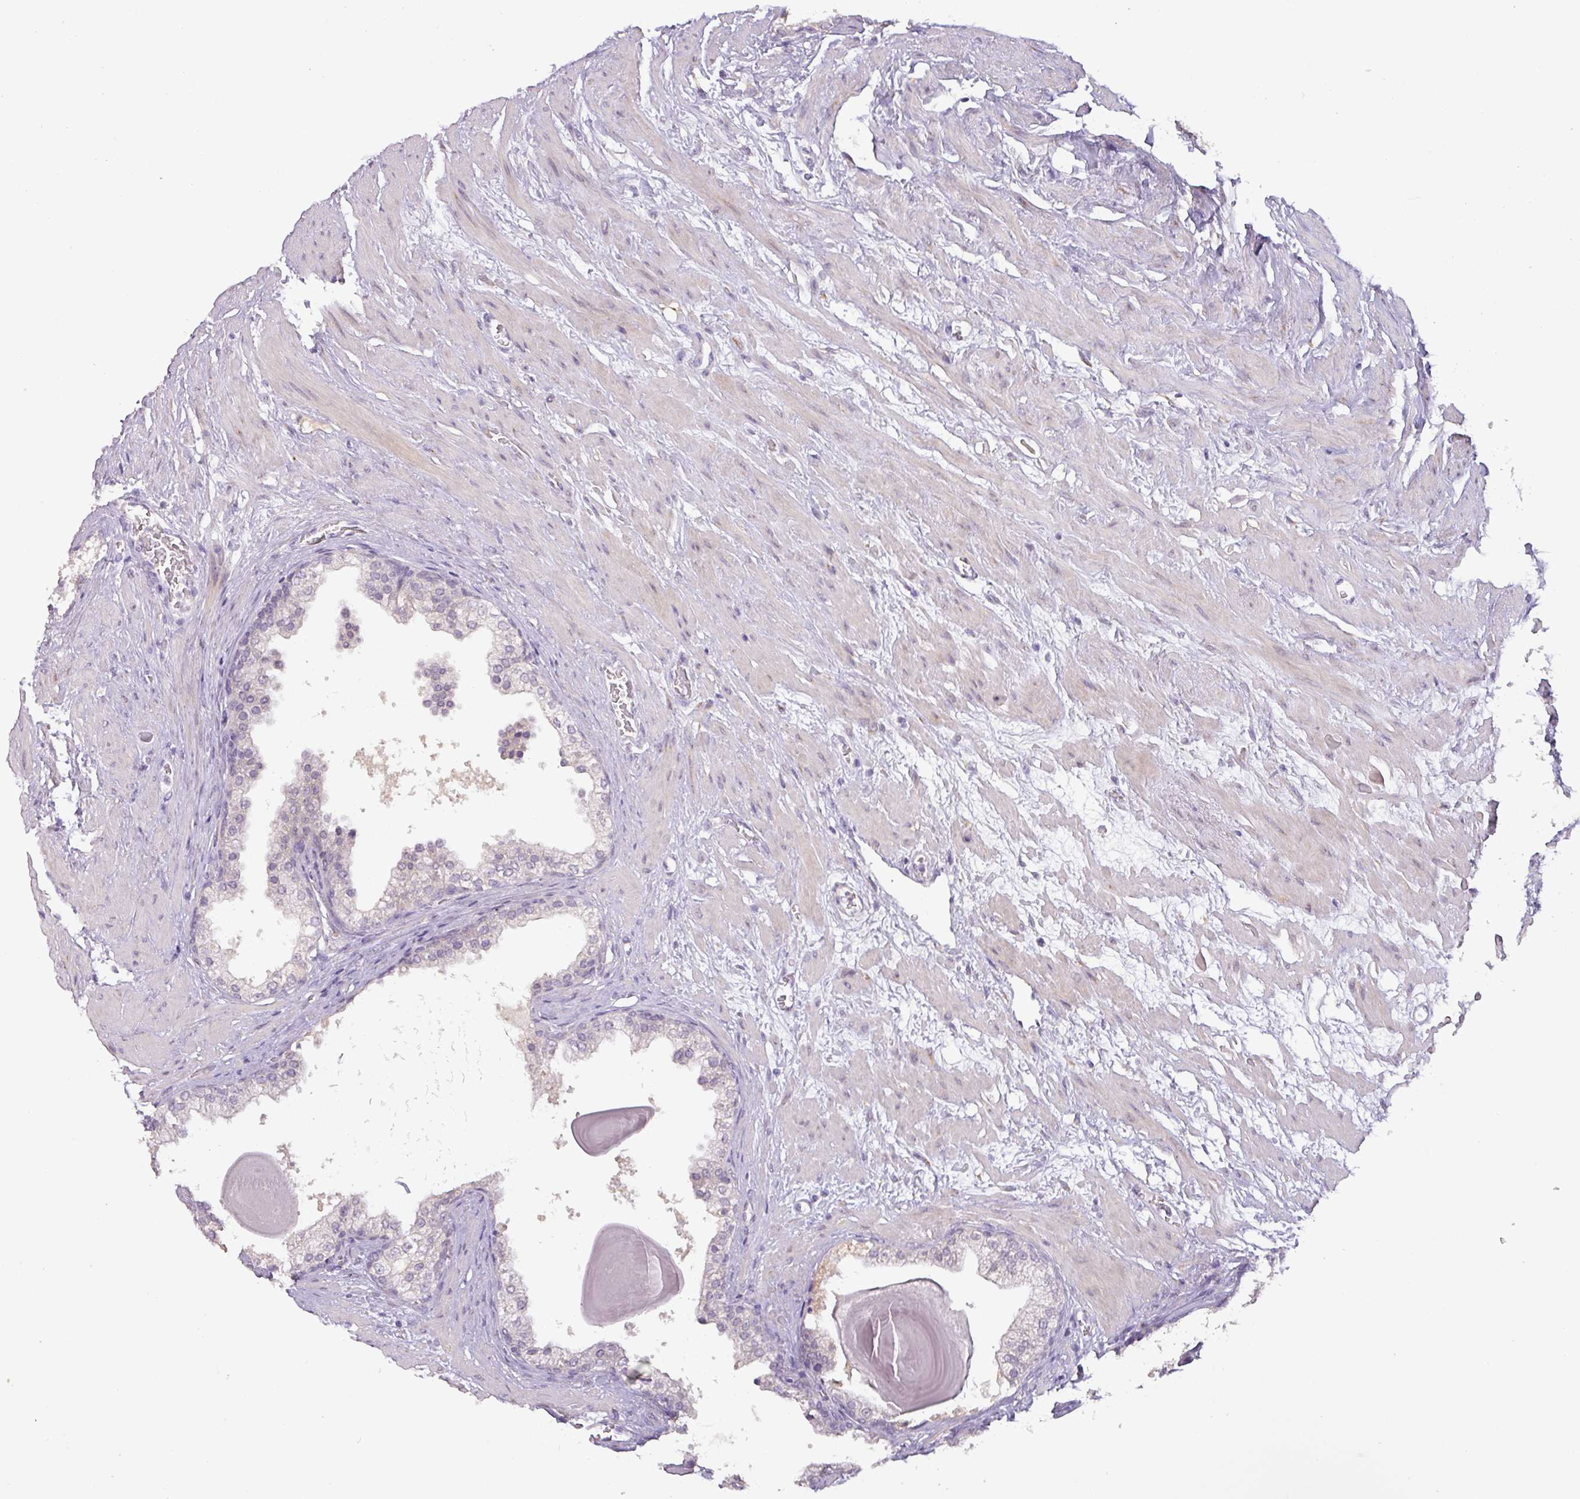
{"staining": {"intensity": "negative", "quantity": "none", "location": "none"}, "tissue": "prostate", "cell_type": "Glandular cells", "image_type": "normal", "snomed": [{"axis": "morphology", "description": "Normal tissue, NOS"}, {"axis": "topography", "description": "Prostate"}], "caption": "Immunohistochemistry (IHC) image of benign prostate: human prostate stained with DAB (3,3'-diaminobenzidine) shows no significant protein positivity in glandular cells.", "gene": "DRD5", "patient": {"sex": "male", "age": 48}}